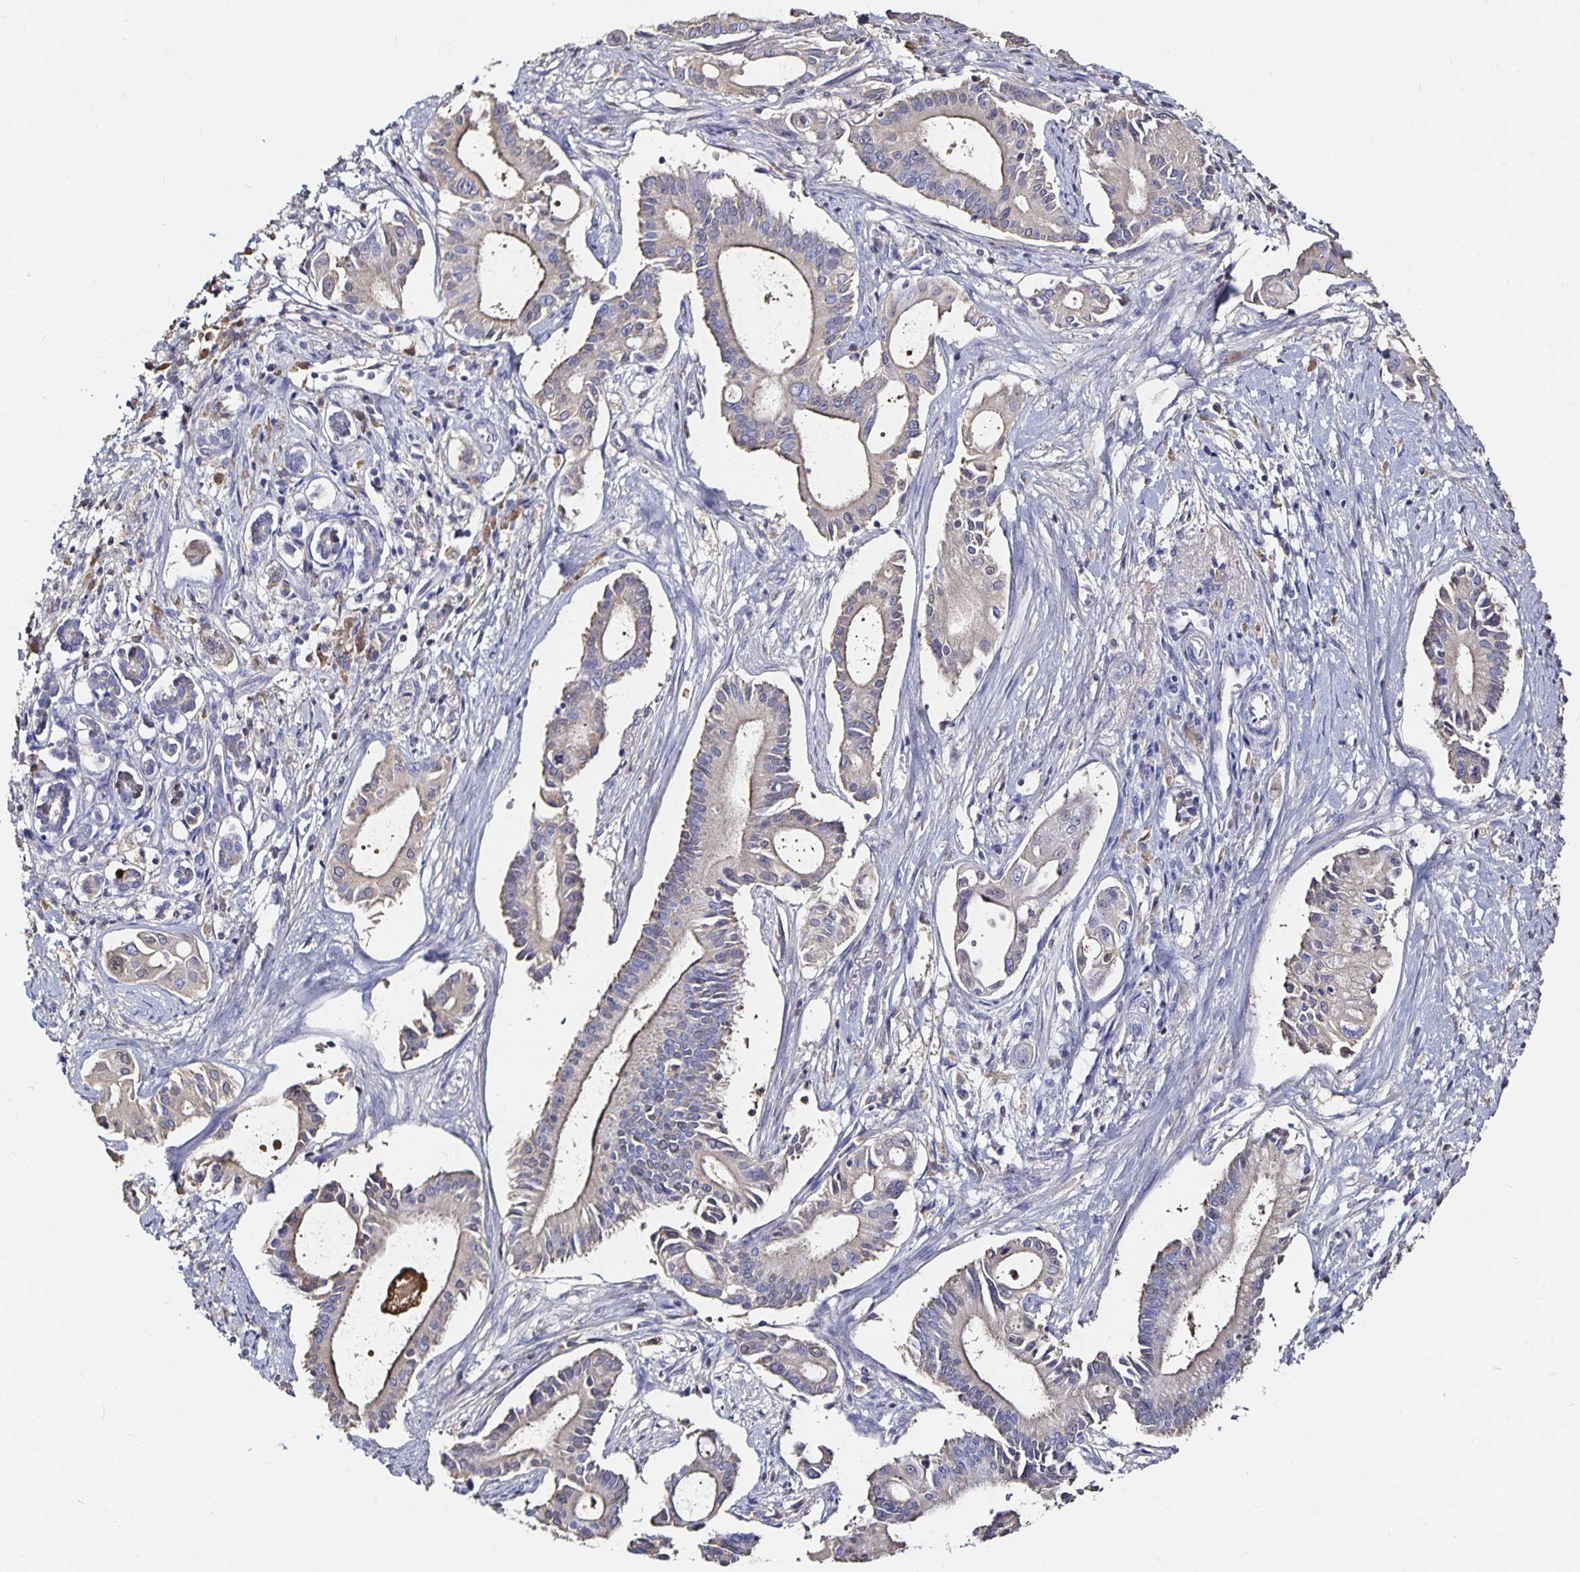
{"staining": {"intensity": "negative", "quantity": "none", "location": "none"}, "tissue": "pancreatic cancer", "cell_type": "Tumor cells", "image_type": "cancer", "snomed": [{"axis": "morphology", "description": "Adenocarcinoma, NOS"}, {"axis": "topography", "description": "Pancreas"}], "caption": "Immunohistochemistry (IHC) image of neoplastic tissue: human pancreatic adenocarcinoma stained with DAB (3,3'-diaminobenzidine) shows no significant protein expression in tumor cells.", "gene": "TTR", "patient": {"sex": "female", "age": 68}}